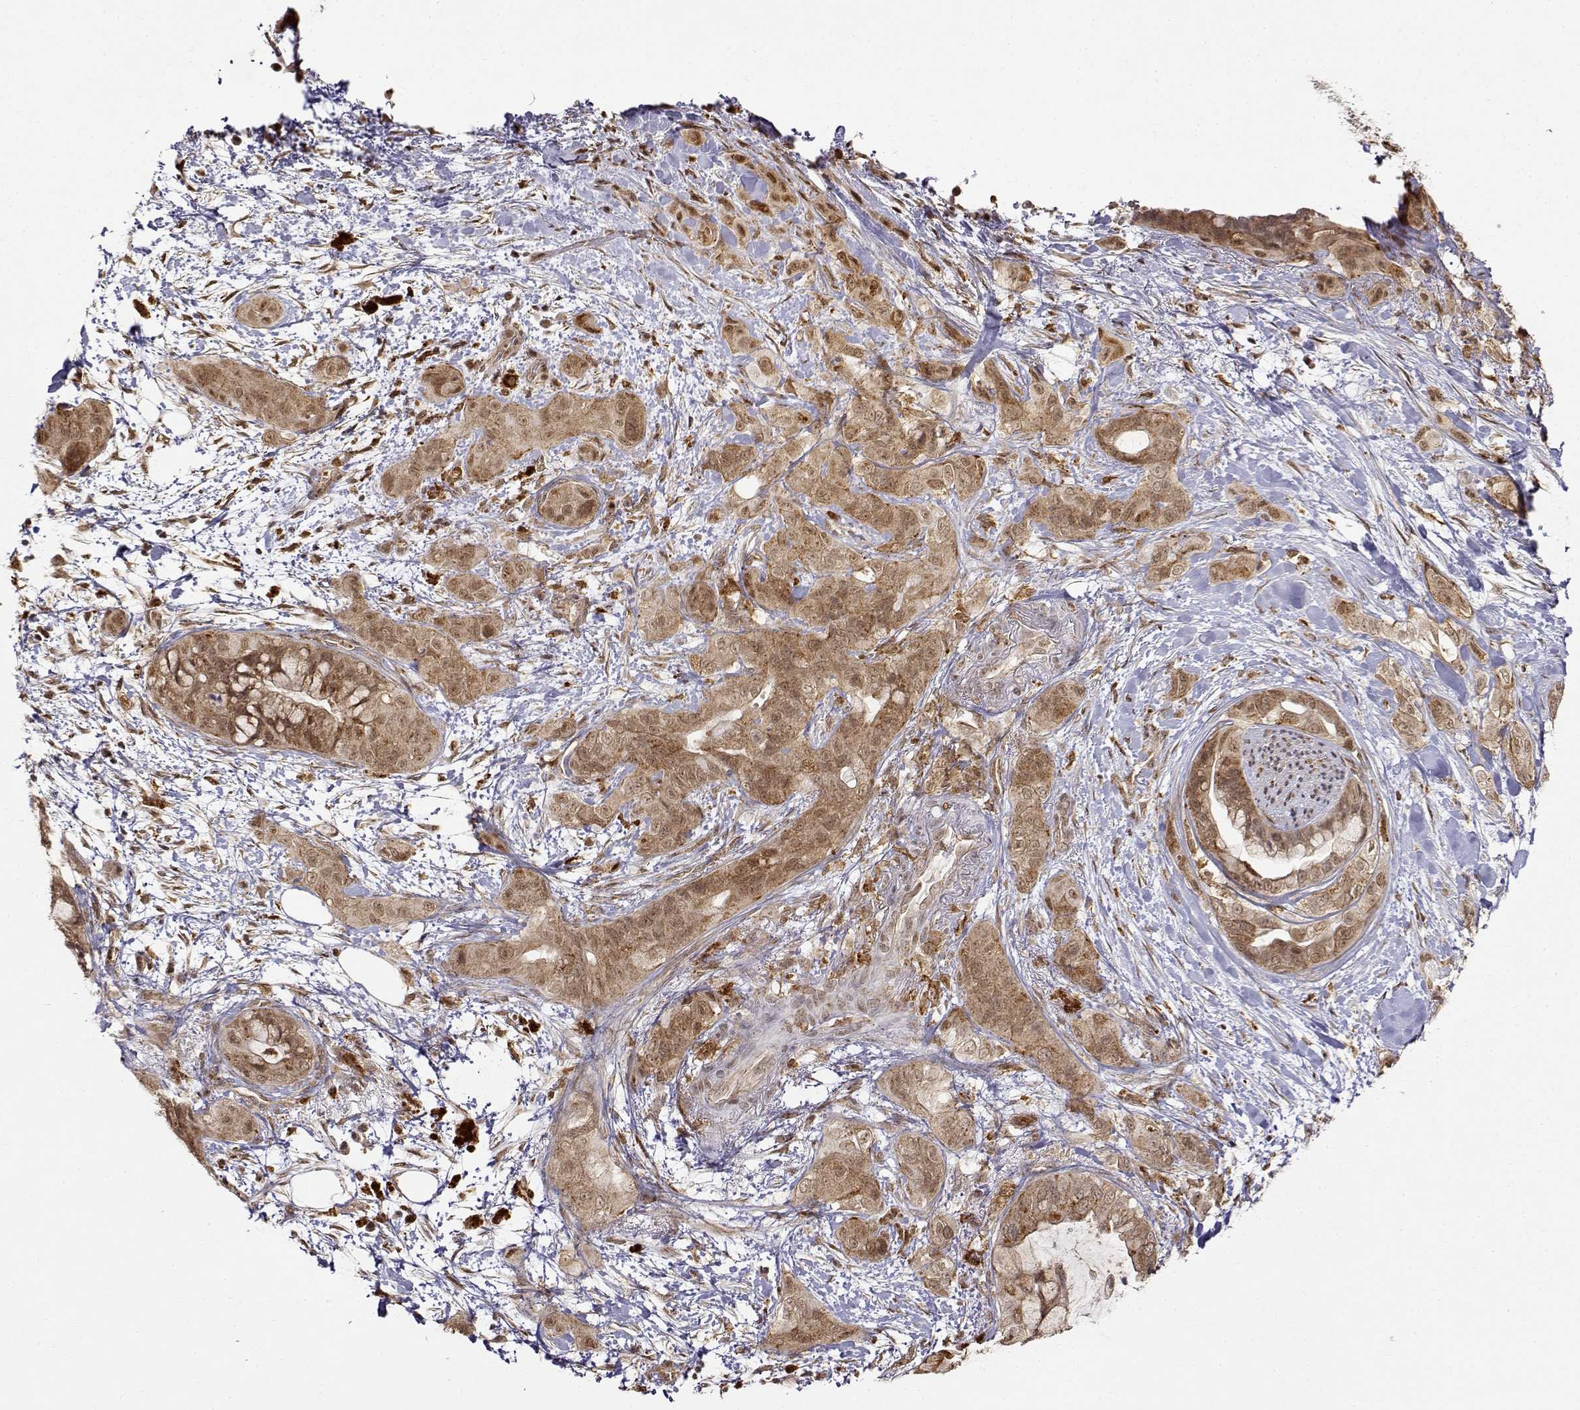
{"staining": {"intensity": "moderate", "quantity": ">75%", "location": "cytoplasmic/membranous,nuclear"}, "tissue": "pancreatic cancer", "cell_type": "Tumor cells", "image_type": "cancer", "snomed": [{"axis": "morphology", "description": "Adenocarcinoma, NOS"}, {"axis": "topography", "description": "Pancreas"}], "caption": "Protein analysis of adenocarcinoma (pancreatic) tissue displays moderate cytoplasmic/membranous and nuclear expression in approximately >75% of tumor cells.", "gene": "RNF13", "patient": {"sex": "male", "age": 71}}